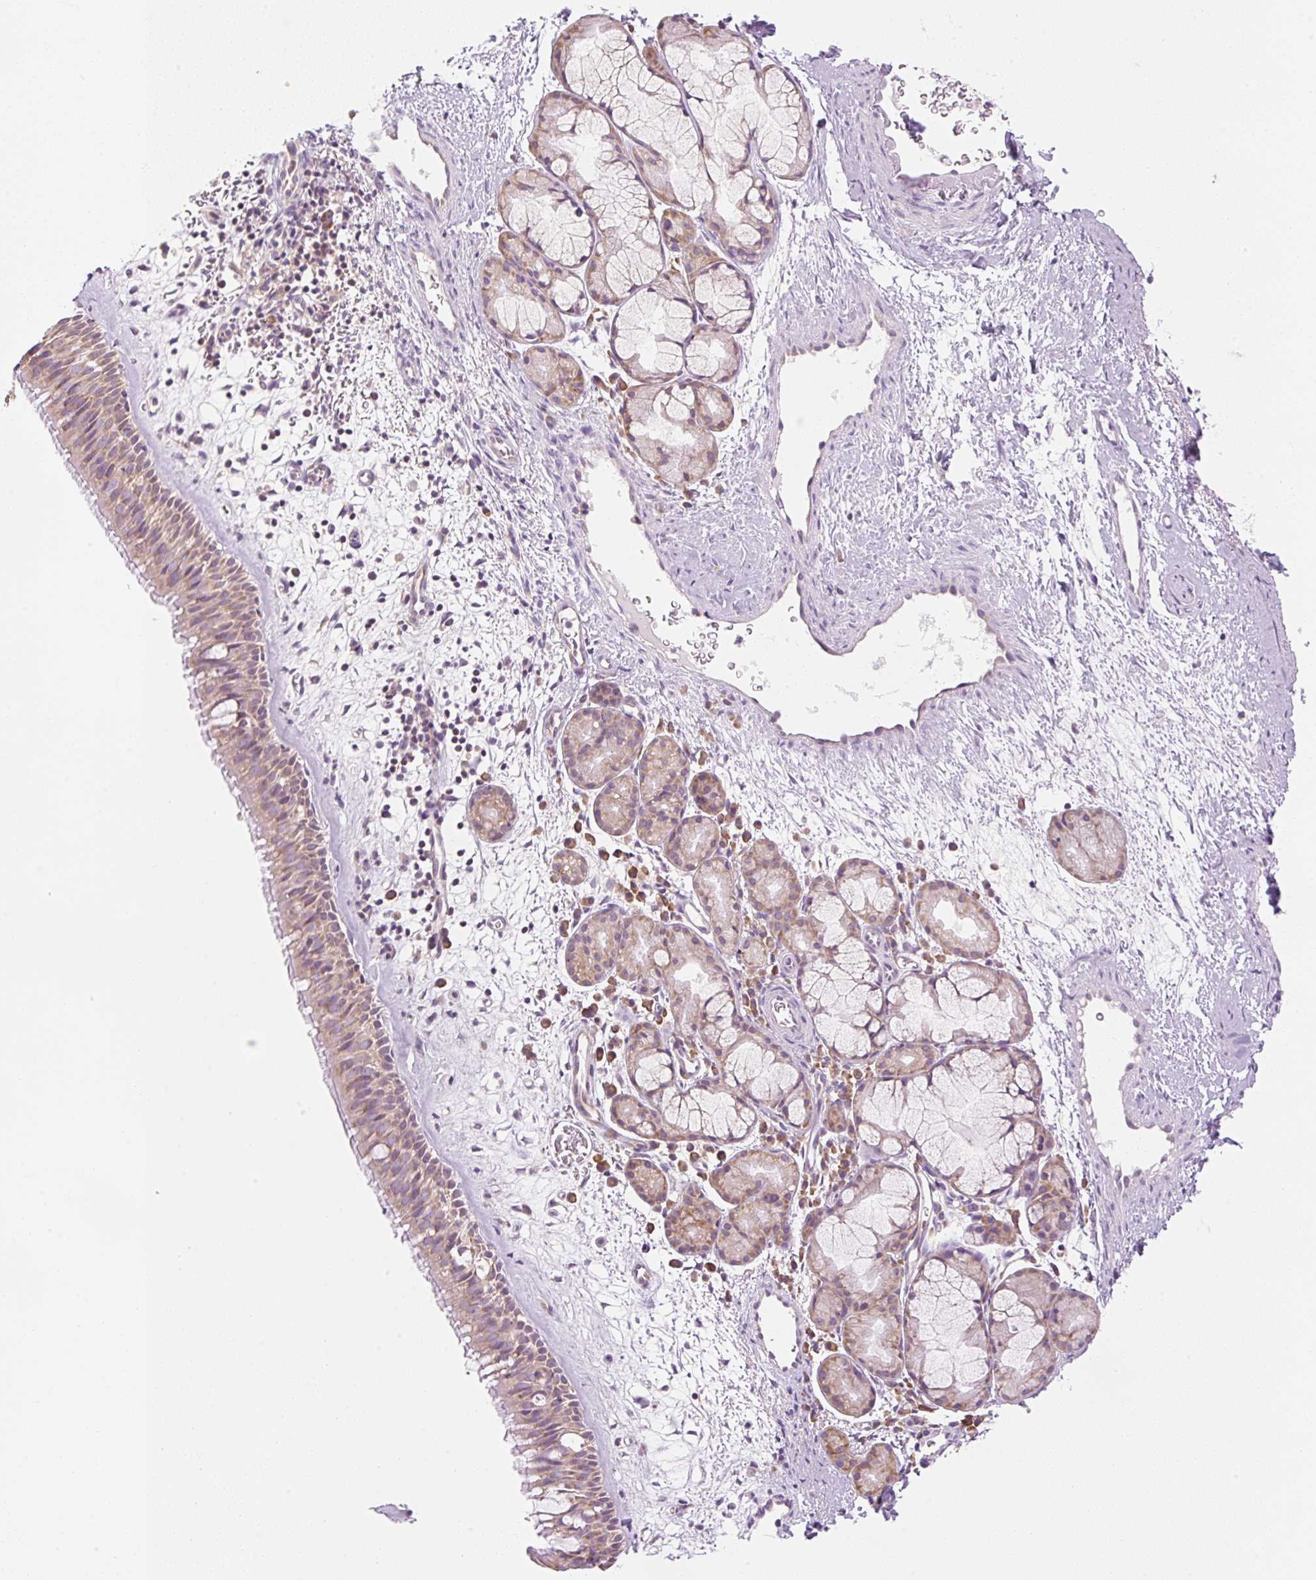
{"staining": {"intensity": "weak", "quantity": ">75%", "location": "cytoplasmic/membranous"}, "tissue": "nasopharynx", "cell_type": "Respiratory epithelial cells", "image_type": "normal", "snomed": [{"axis": "morphology", "description": "Normal tissue, NOS"}, {"axis": "topography", "description": "Nasopharynx"}], "caption": "Immunohistochemistry (IHC) micrograph of unremarkable nasopharynx: nasopharynx stained using immunohistochemistry demonstrates low levels of weak protein expression localized specifically in the cytoplasmic/membranous of respiratory epithelial cells, appearing as a cytoplasmic/membranous brown color.", "gene": "RPL18A", "patient": {"sex": "male", "age": 65}}